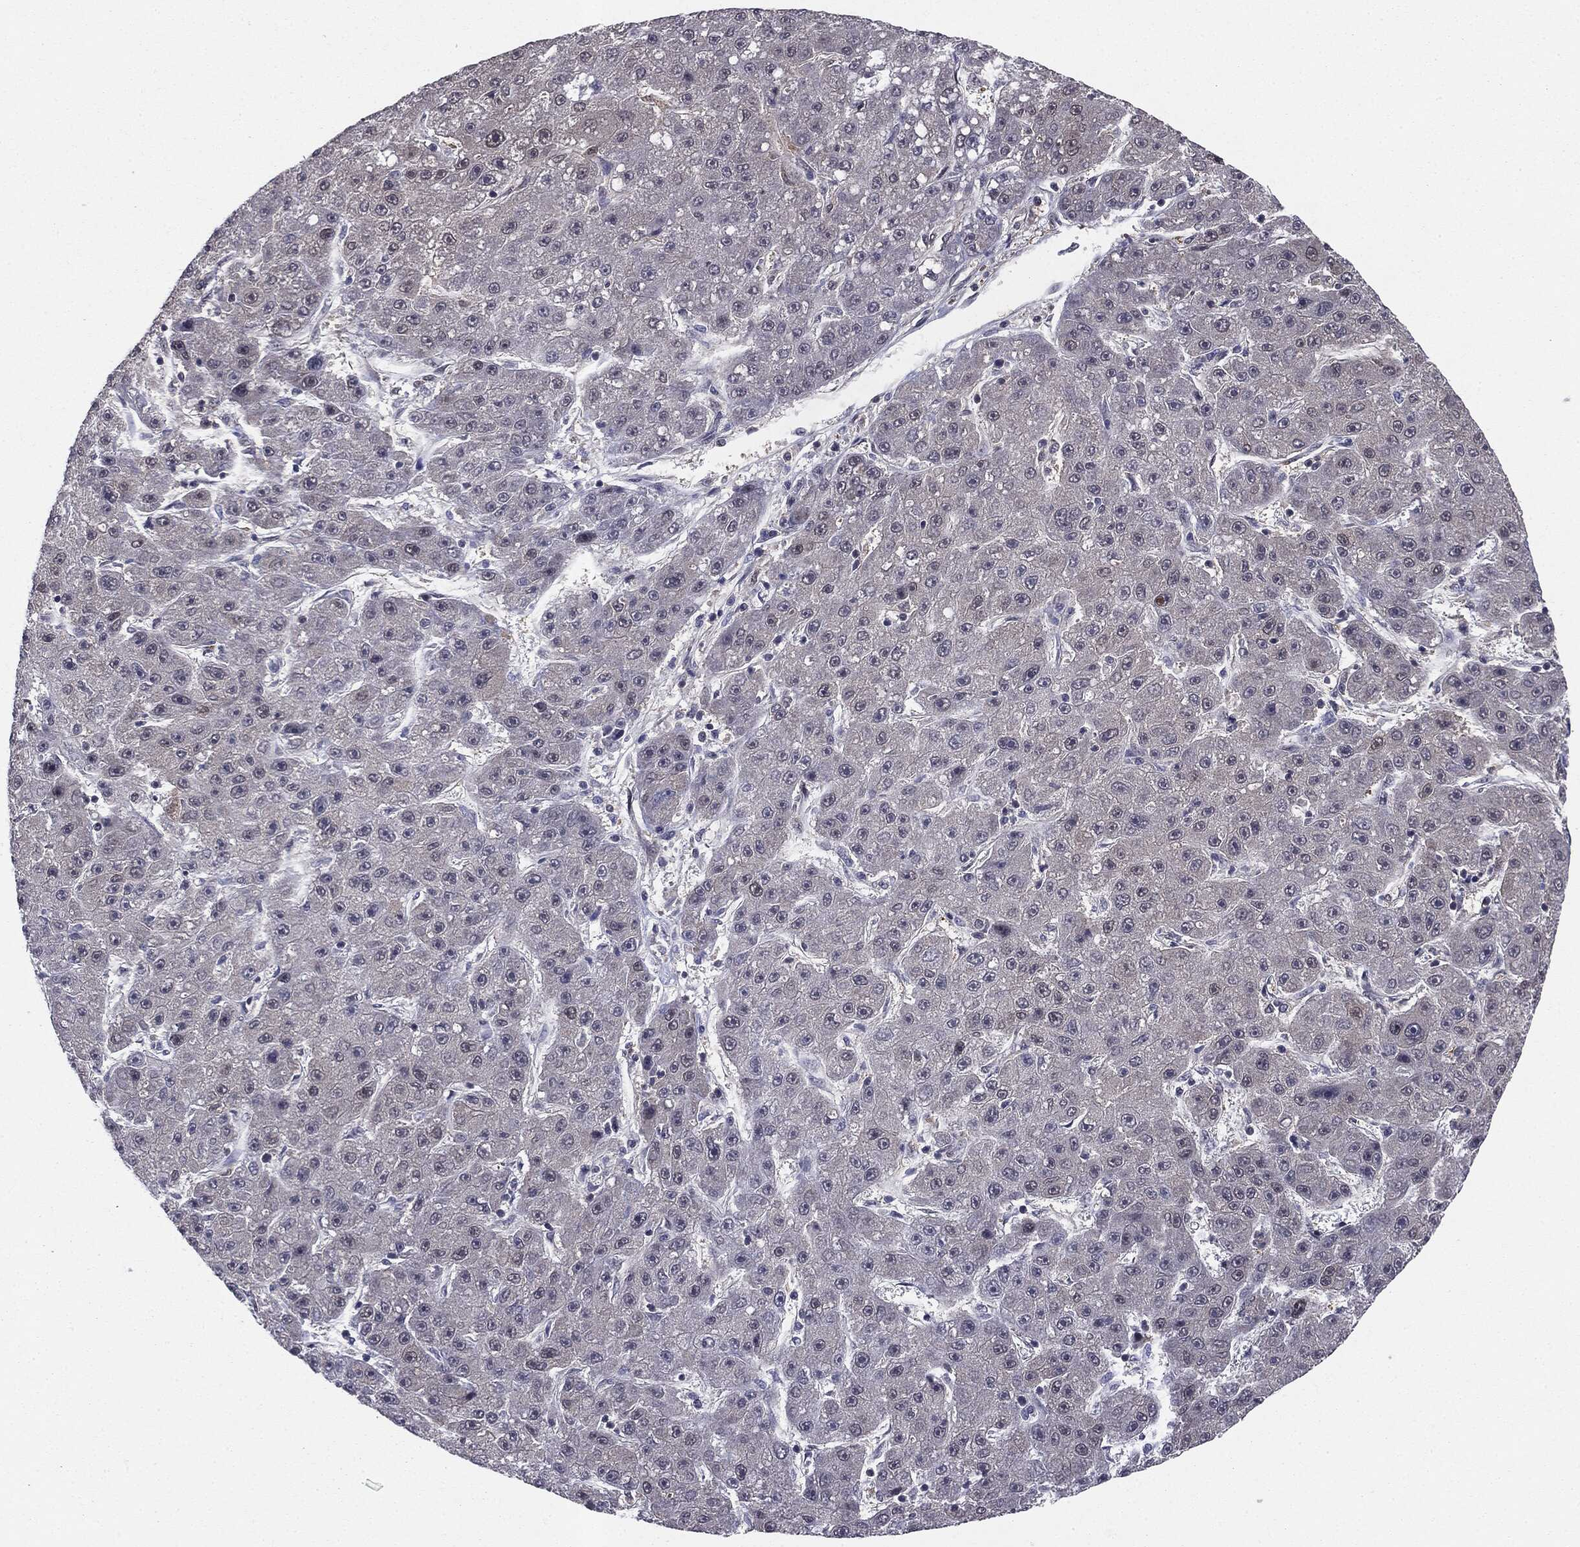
{"staining": {"intensity": "negative", "quantity": "none", "location": "none"}, "tissue": "liver cancer", "cell_type": "Tumor cells", "image_type": "cancer", "snomed": [{"axis": "morphology", "description": "Carcinoma, Hepatocellular, NOS"}, {"axis": "topography", "description": "Liver"}], "caption": "DAB (3,3'-diaminobenzidine) immunohistochemical staining of human liver hepatocellular carcinoma displays no significant expression in tumor cells.", "gene": "KRT7", "patient": {"sex": "male", "age": 67}}